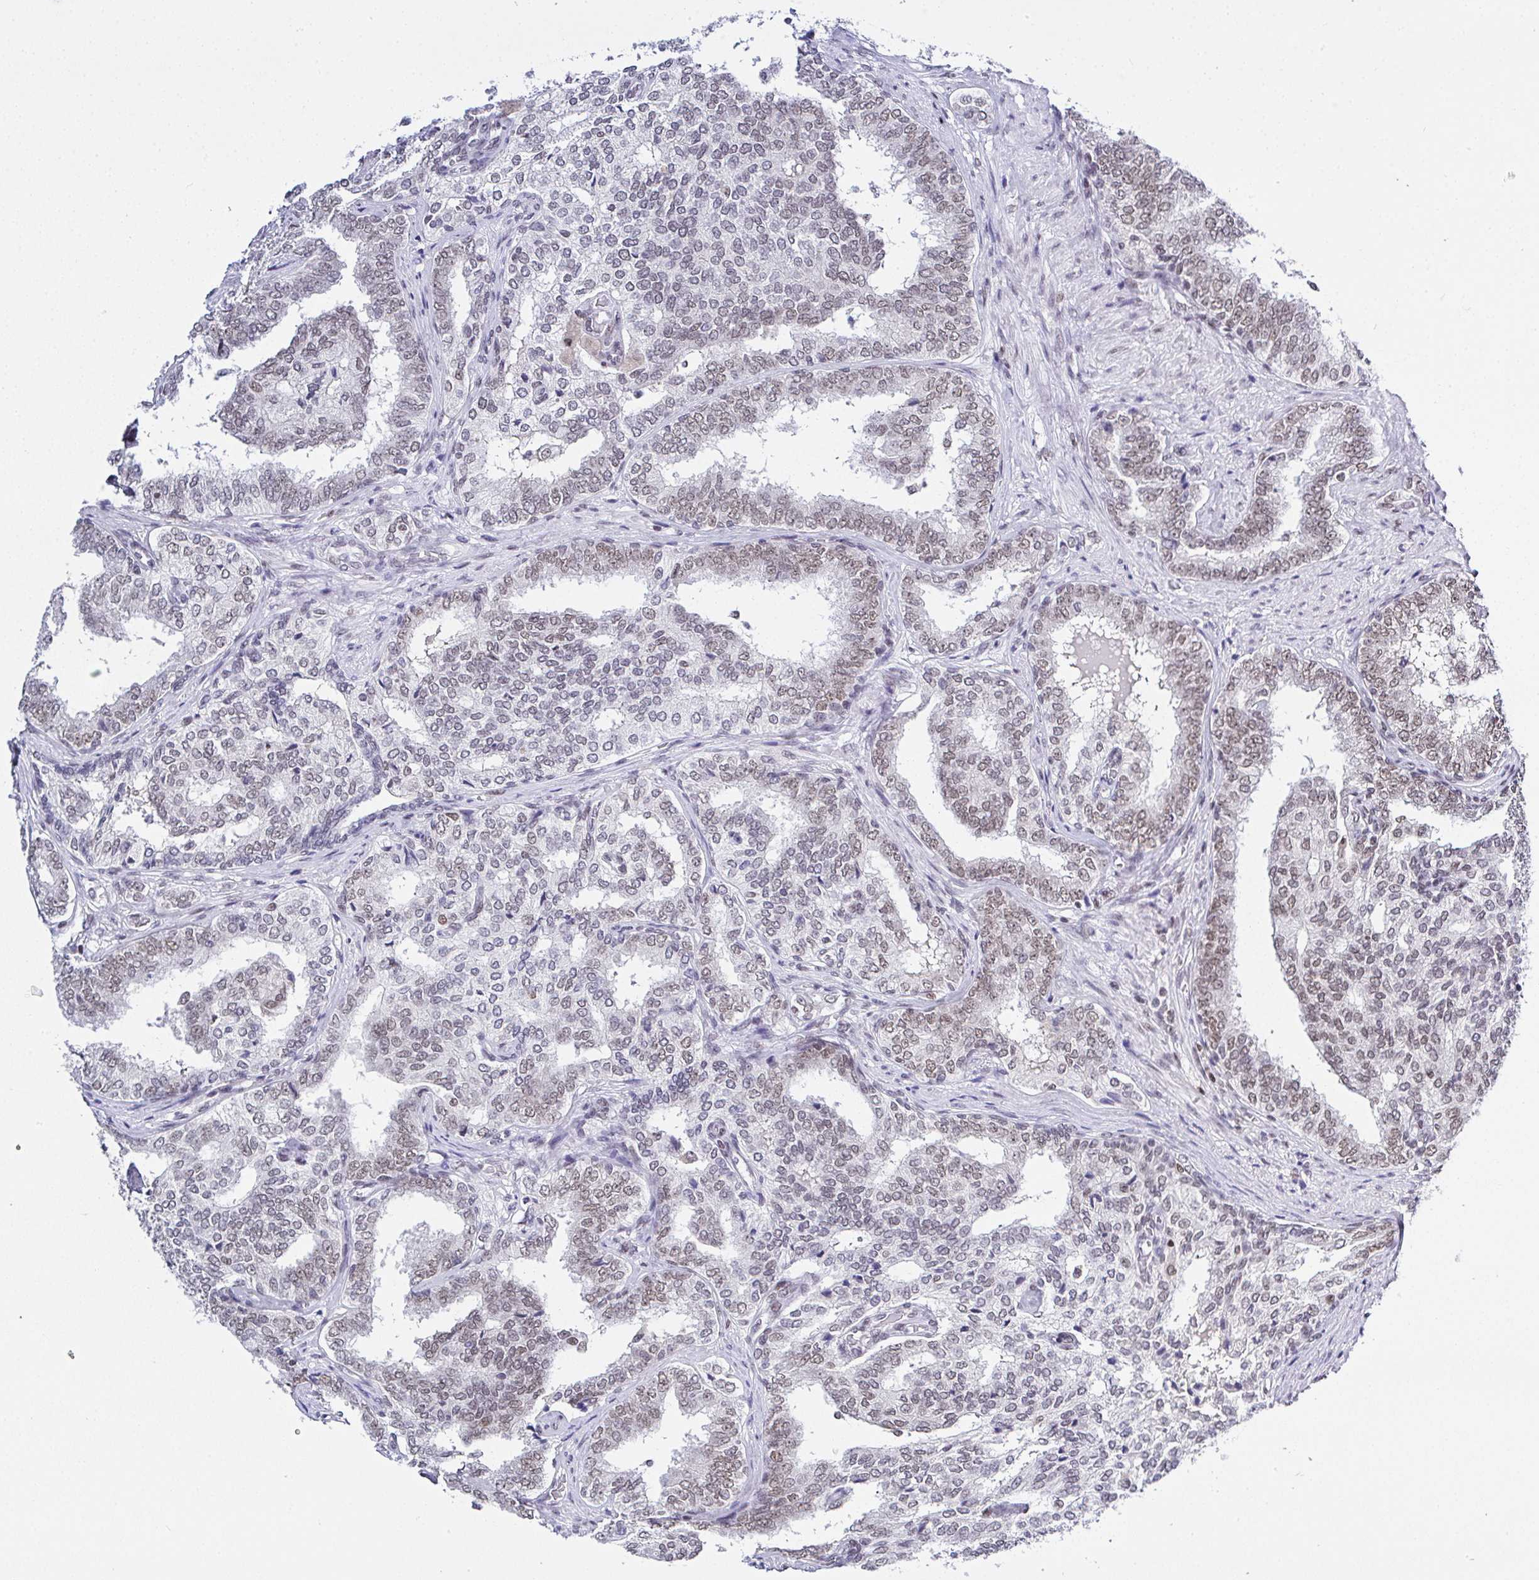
{"staining": {"intensity": "moderate", "quantity": "25%-75%", "location": "nuclear"}, "tissue": "prostate cancer", "cell_type": "Tumor cells", "image_type": "cancer", "snomed": [{"axis": "morphology", "description": "Adenocarcinoma, High grade"}, {"axis": "topography", "description": "Prostate"}], "caption": "Immunohistochemical staining of human prostate high-grade adenocarcinoma shows medium levels of moderate nuclear positivity in about 25%-75% of tumor cells. (brown staining indicates protein expression, while blue staining denotes nuclei).", "gene": "DR1", "patient": {"sex": "male", "age": 72}}